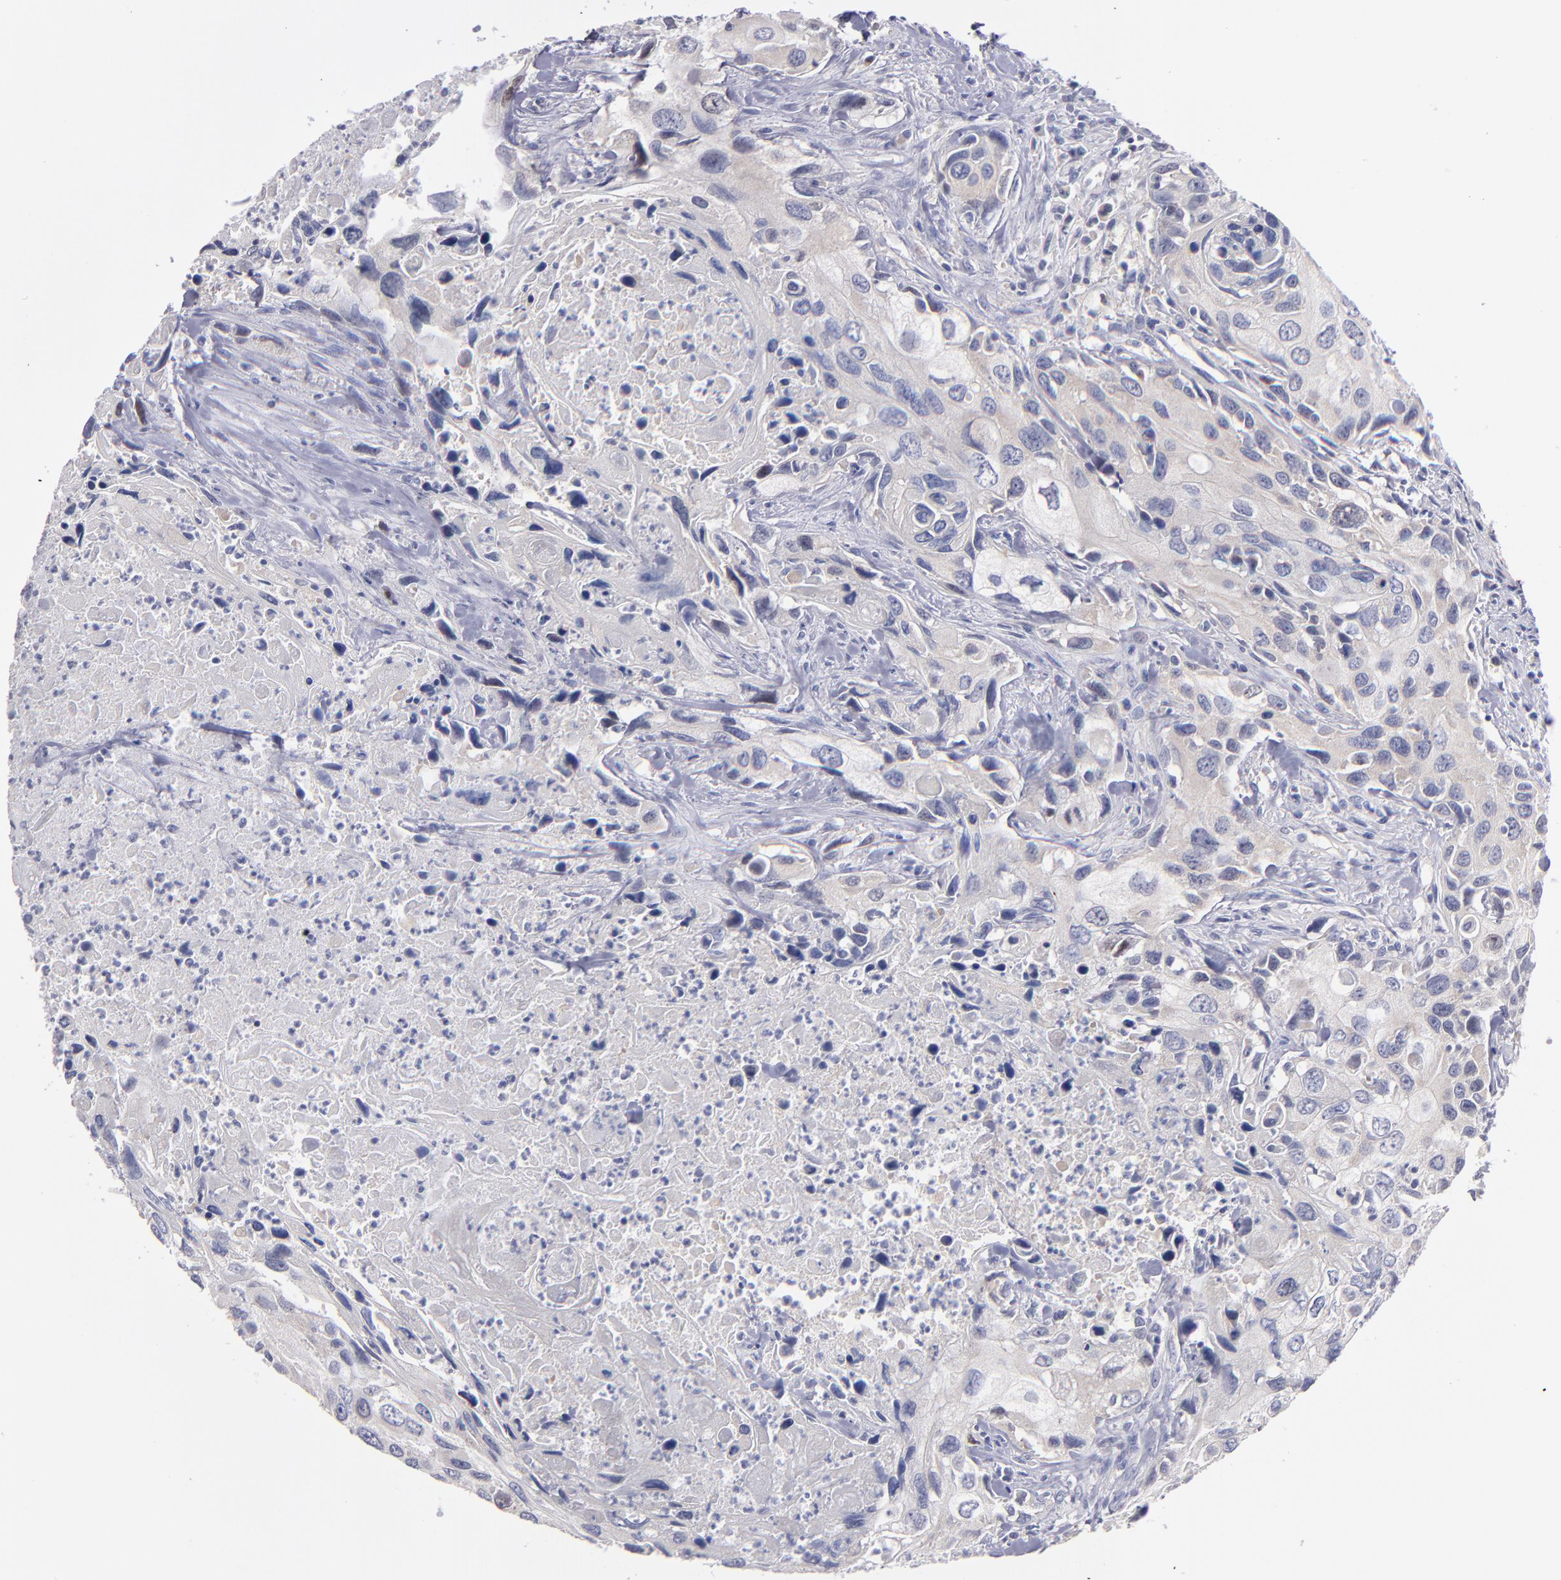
{"staining": {"intensity": "weak", "quantity": "25%-75%", "location": "cytoplasmic/membranous"}, "tissue": "urothelial cancer", "cell_type": "Tumor cells", "image_type": "cancer", "snomed": [{"axis": "morphology", "description": "Urothelial carcinoma, High grade"}, {"axis": "topography", "description": "Urinary bladder"}], "caption": "Tumor cells exhibit weak cytoplasmic/membranous positivity in approximately 25%-75% of cells in high-grade urothelial carcinoma.", "gene": "EIF3L", "patient": {"sex": "male", "age": 71}}